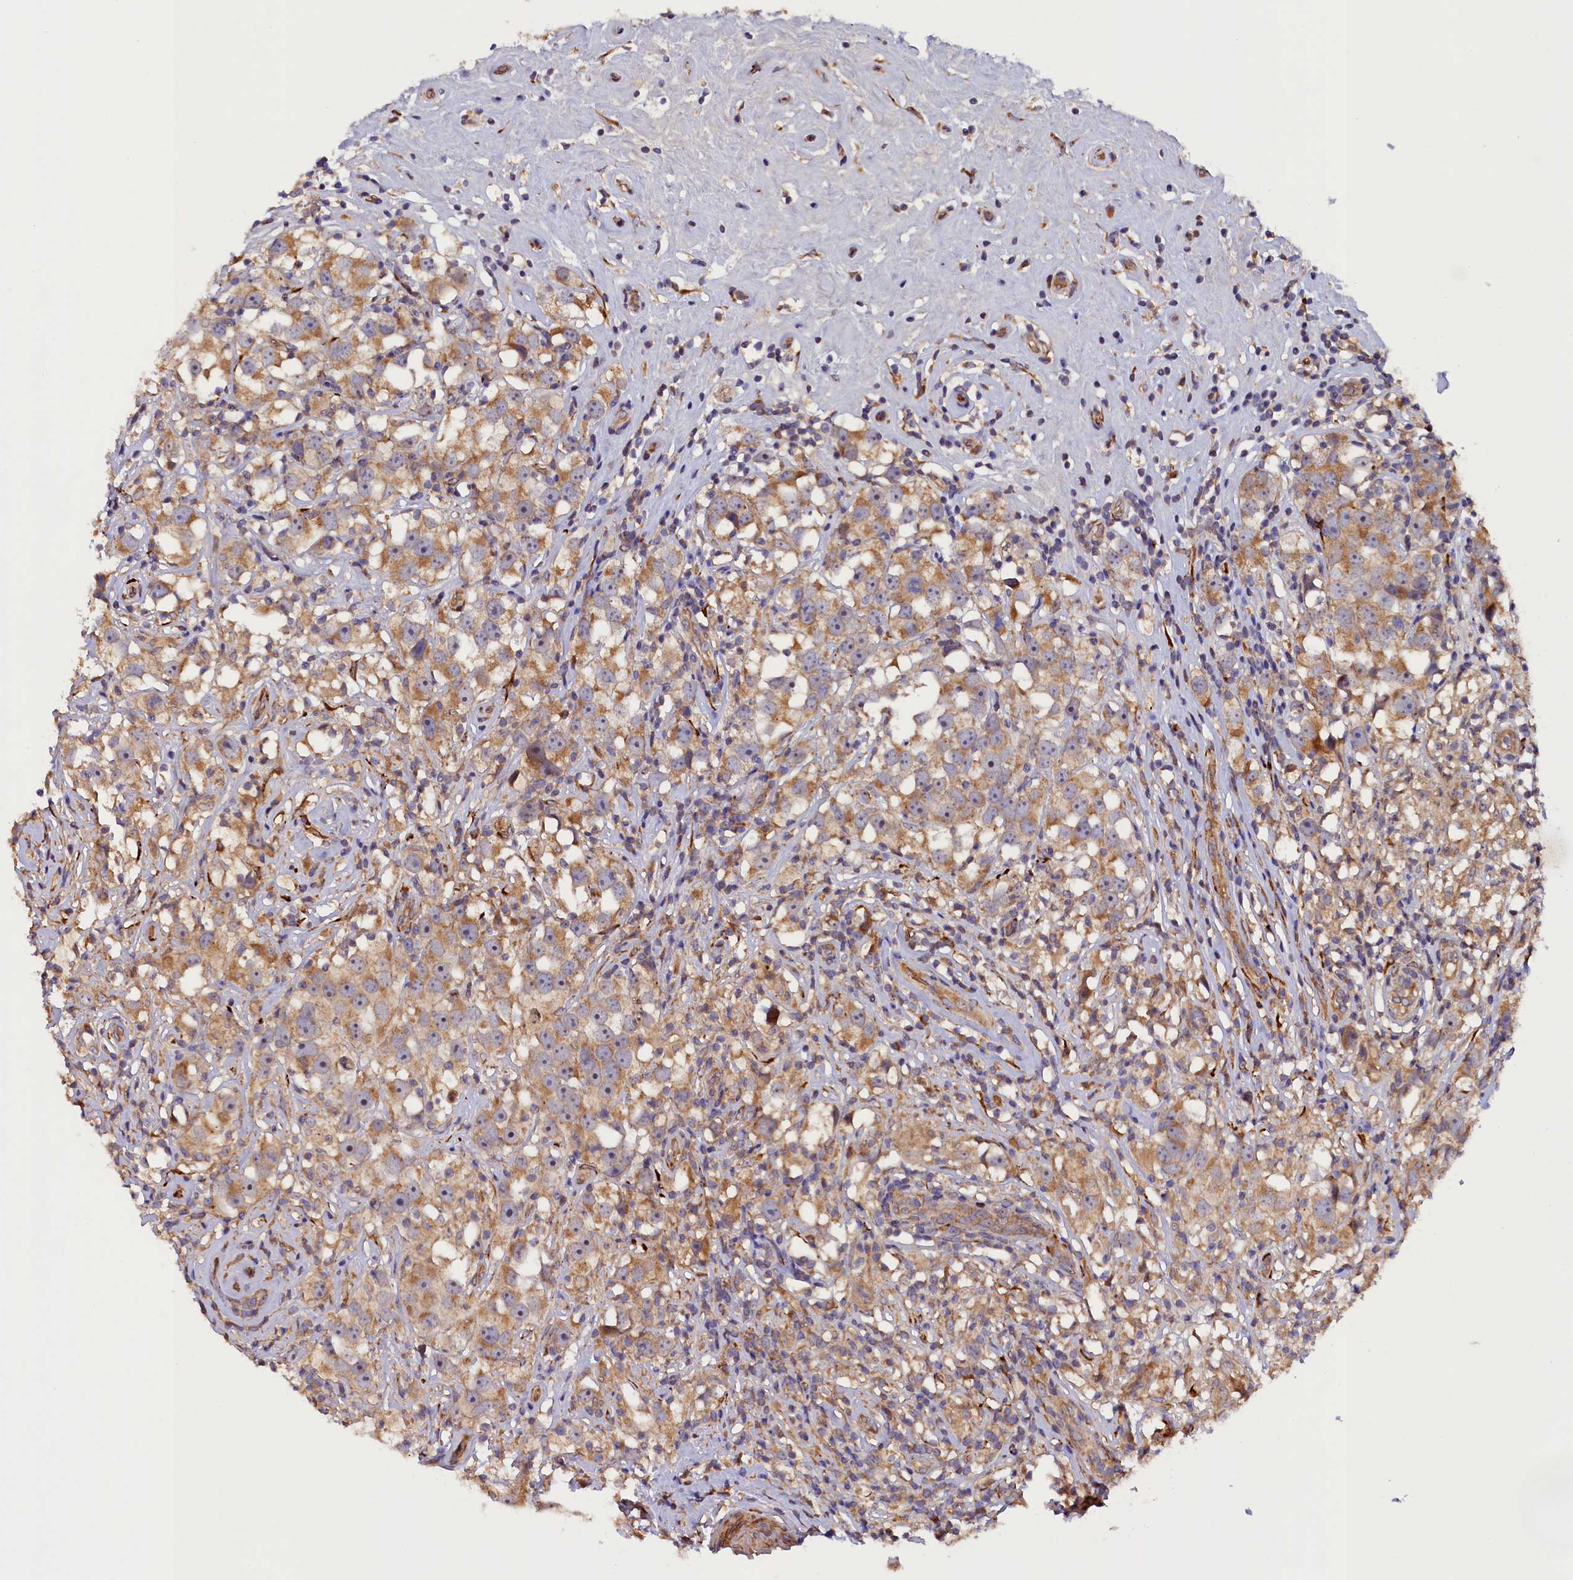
{"staining": {"intensity": "moderate", "quantity": ">75%", "location": "cytoplasmic/membranous"}, "tissue": "testis cancer", "cell_type": "Tumor cells", "image_type": "cancer", "snomed": [{"axis": "morphology", "description": "Seminoma, NOS"}, {"axis": "topography", "description": "Testis"}], "caption": "Moderate cytoplasmic/membranous positivity for a protein is identified in about >75% of tumor cells of seminoma (testis) using IHC.", "gene": "ARRDC4", "patient": {"sex": "male", "age": 49}}